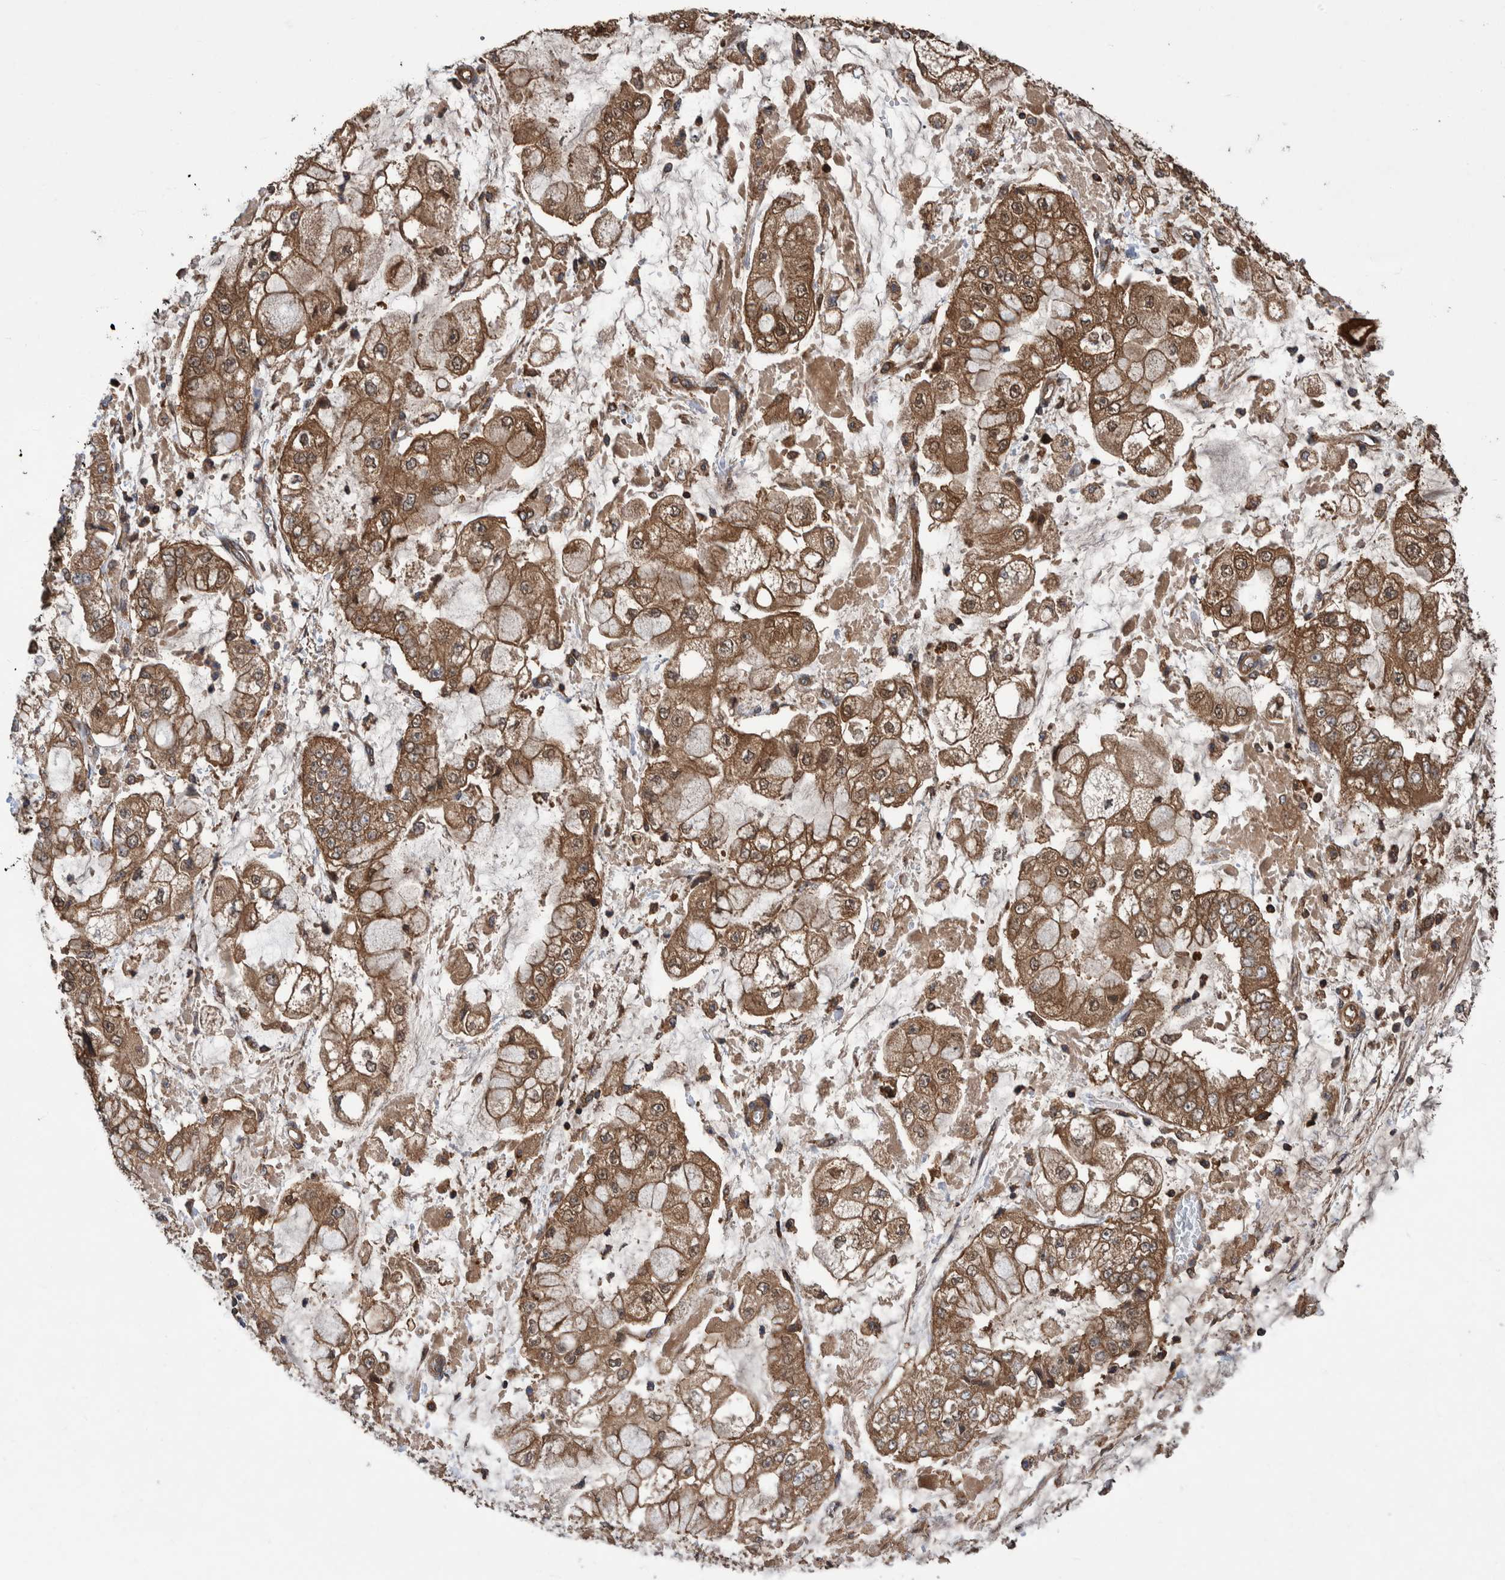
{"staining": {"intensity": "moderate", "quantity": ">75%", "location": "cytoplasmic/membranous"}, "tissue": "stomach cancer", "cell_type": "Tumor cells", "image_type": "cancer", "snomed": [{"axis": "morphology", "description": "Adenocarcinoma, NOS"}, {"axis": "topography", "description": "Stomach"}], "caption": "Immunohistochemistry (IHC) staining of stomach adenocarcinoma, which shows medium levels of moderate cytoplasmic/membranous positivity in approximately >75% of tumor cells indicating moderate cytoplasmic/membranous protein positivity. The staining was performed using DAB (3,3'-diaminobenzidine) (brown) for protein detection and nuclei were counterstained in hematoxylin (blue).", "gene": "VBP1", "patient": {"sex": "male", "age": 76}}